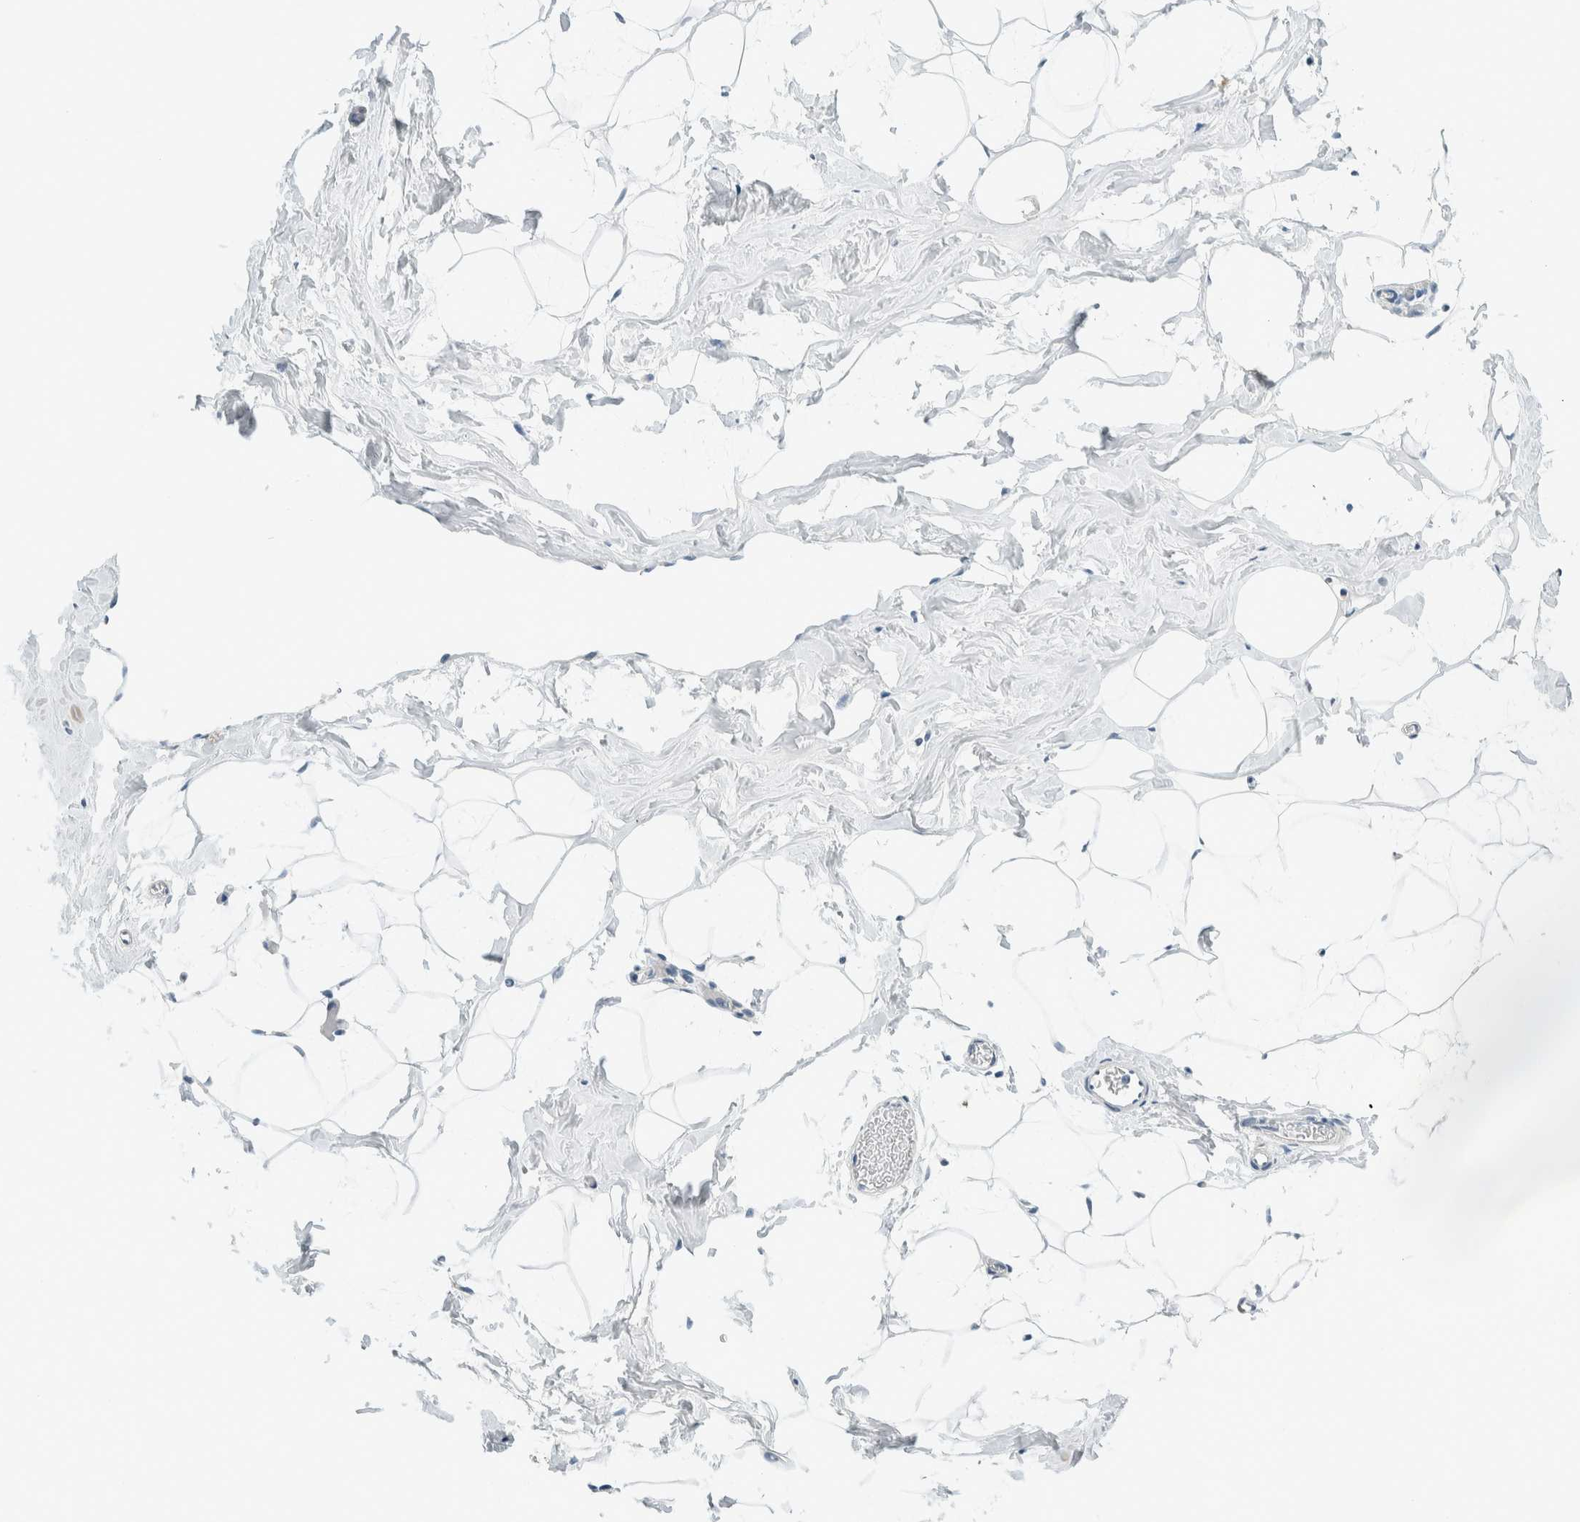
{"staining": {"intensity": "negative", "quantity": "none", "location": "none"}, "tissue": "adipose tissue", "cell_type": "Adipocytes", "image_type": "normal", "snomed": [{"axis": "morphology", "description": "Normal tissue, NOS"}, {"axis": "morphology", "description": "Fibrosis, NOS"}, {"axis": "topography", "description": "Breast"}, {"axis": "topography", "description": "Adipose tissue"}], "caption": "DAB immunohistochemical staining of benign human adipose tissue reveals no significant positivity in adipocytes.", "gene": "SLFN12", "patient": {"sex": "female", "age": 39}}